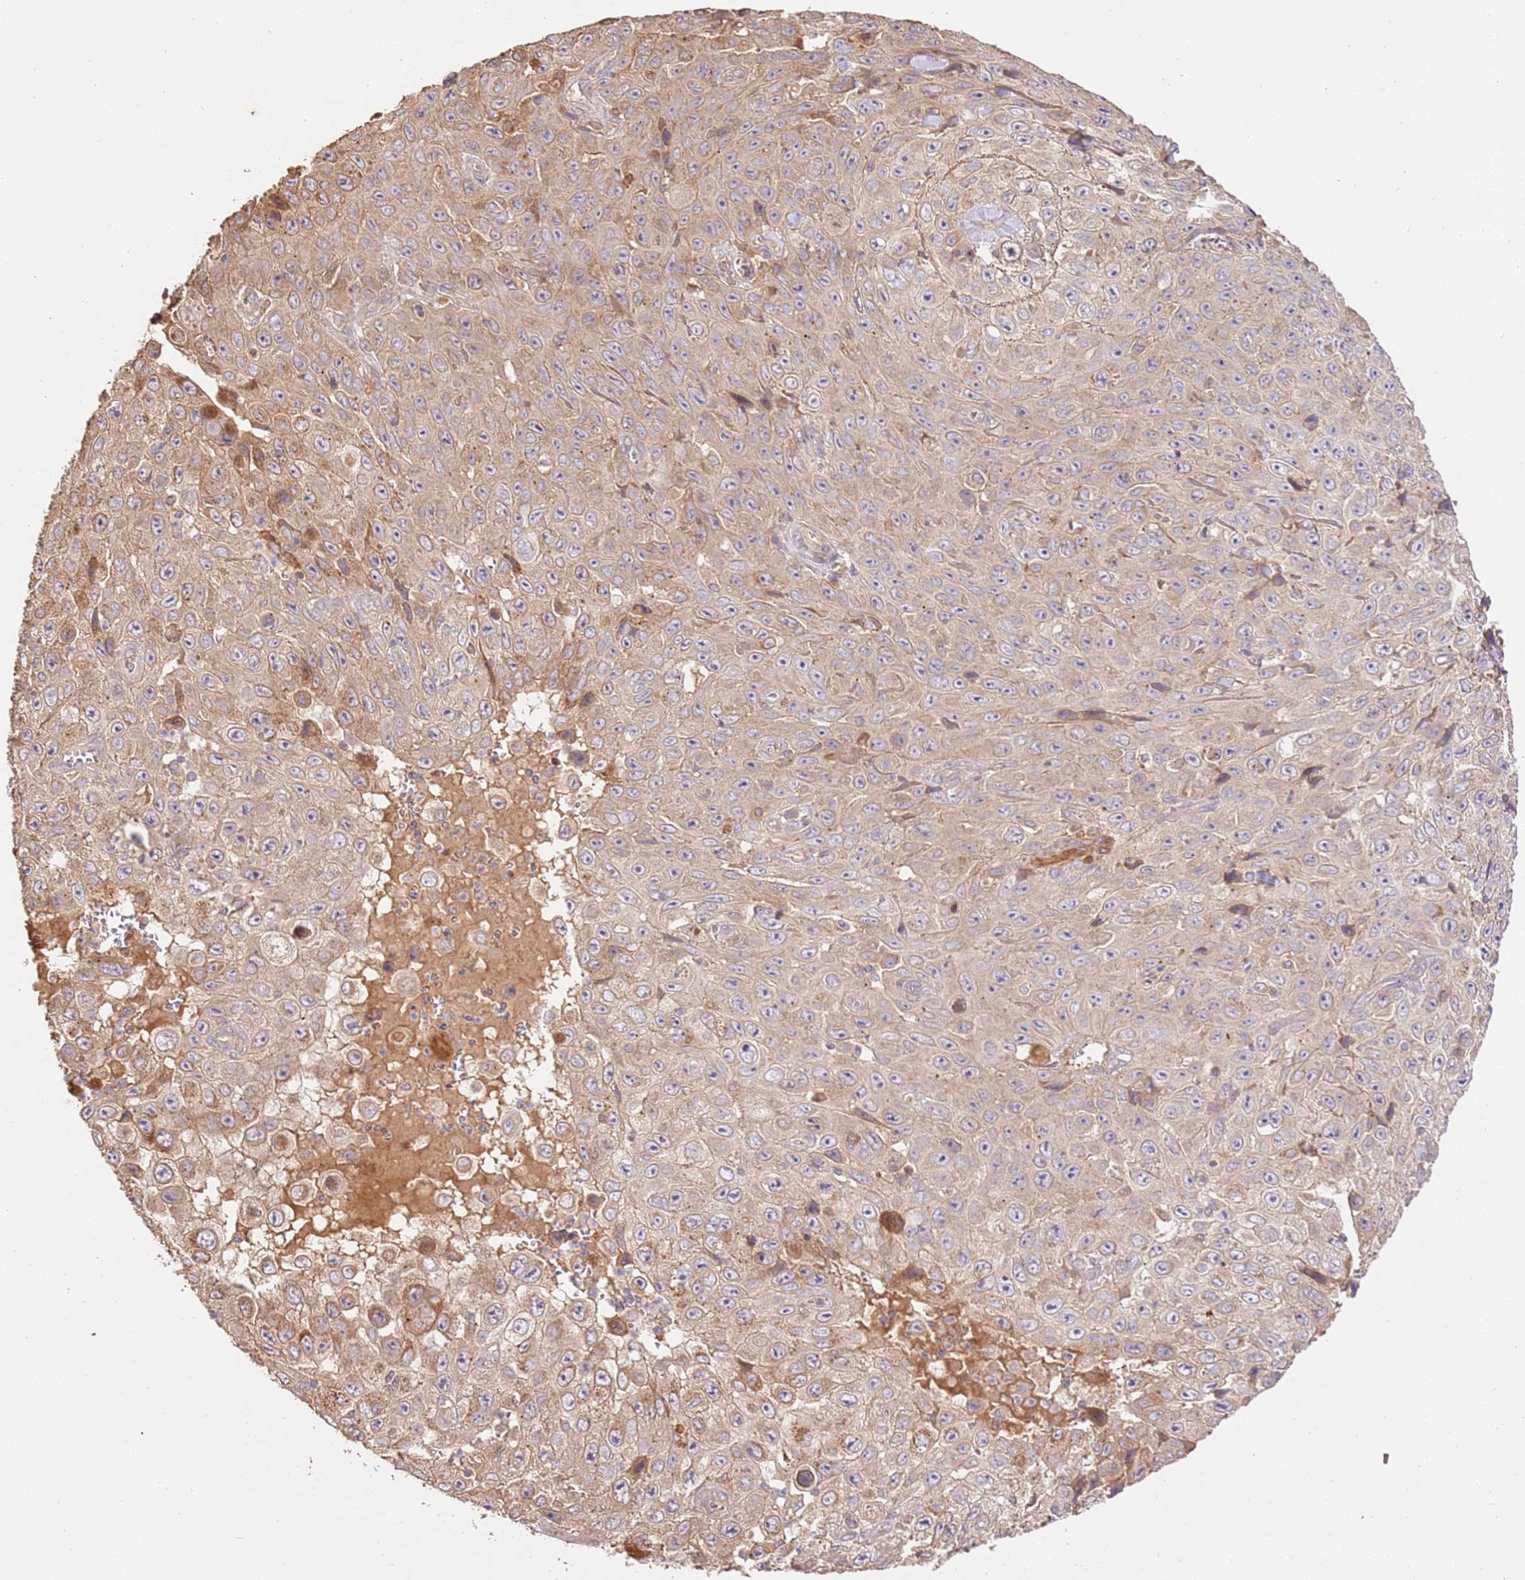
{"staining": {"intensity": "weak", "quantity": "25%-75%", "location": "cytoplasmic/membranous"}, "tissue": "skin cancer", "cell_type": "Tumor cells", "image_type": "cancer", "snomed": [{"axis": "morphology", "description": "Squamous cell carcinoma, NOS"}, {"axis": "topography", "description": "Skin"}], "caption": "Protein analysis of squamous cell carcinoma (skin) tissue exhibits weak cytoplasmic/membranous expression in about 25%-75% of tumor cells. (IHC, brightfield microscopy, high magnification).", "gene": "CEP55", "patient": {"sex": "male", "age": 82}}